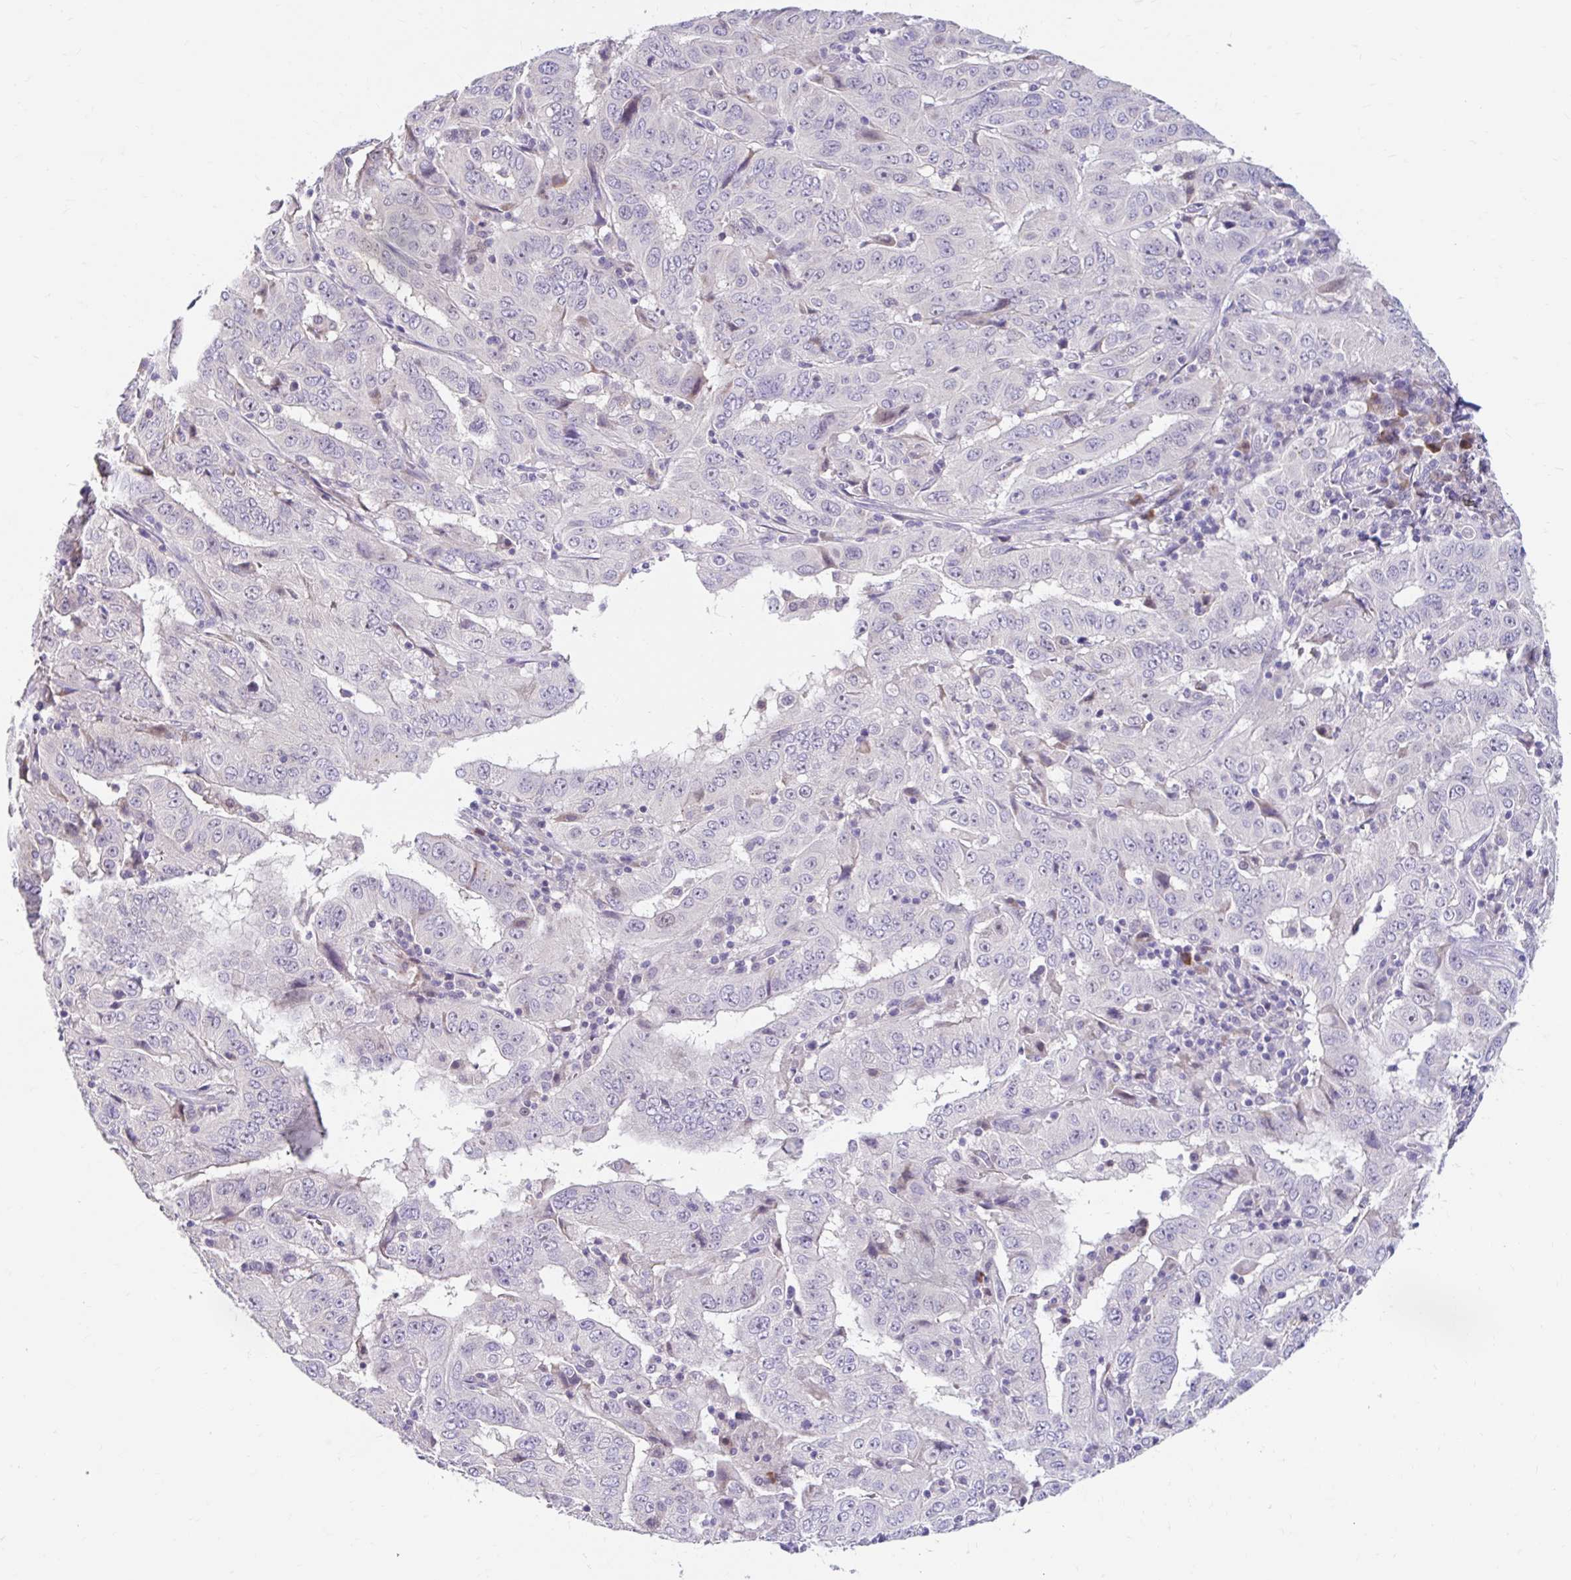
{"staining": {"intensity": "negative", "quantity": "none", "location": "none"}, "tissue": "pancreatic cancer", "cell_type": "Tumor cells", "image_type": "cancer", "snomed": [{"axis": "morphology", "description": "Adenocarcinoma, NOS"}, {"axis": "topography", "description": "Pancreas"}], "caption": "Photomicrograph shows no significant protein expression in tumor cells of pancreatic cancer.", "gene": "NT5C1B", "patient": {"sex": "male", "age": 63}}